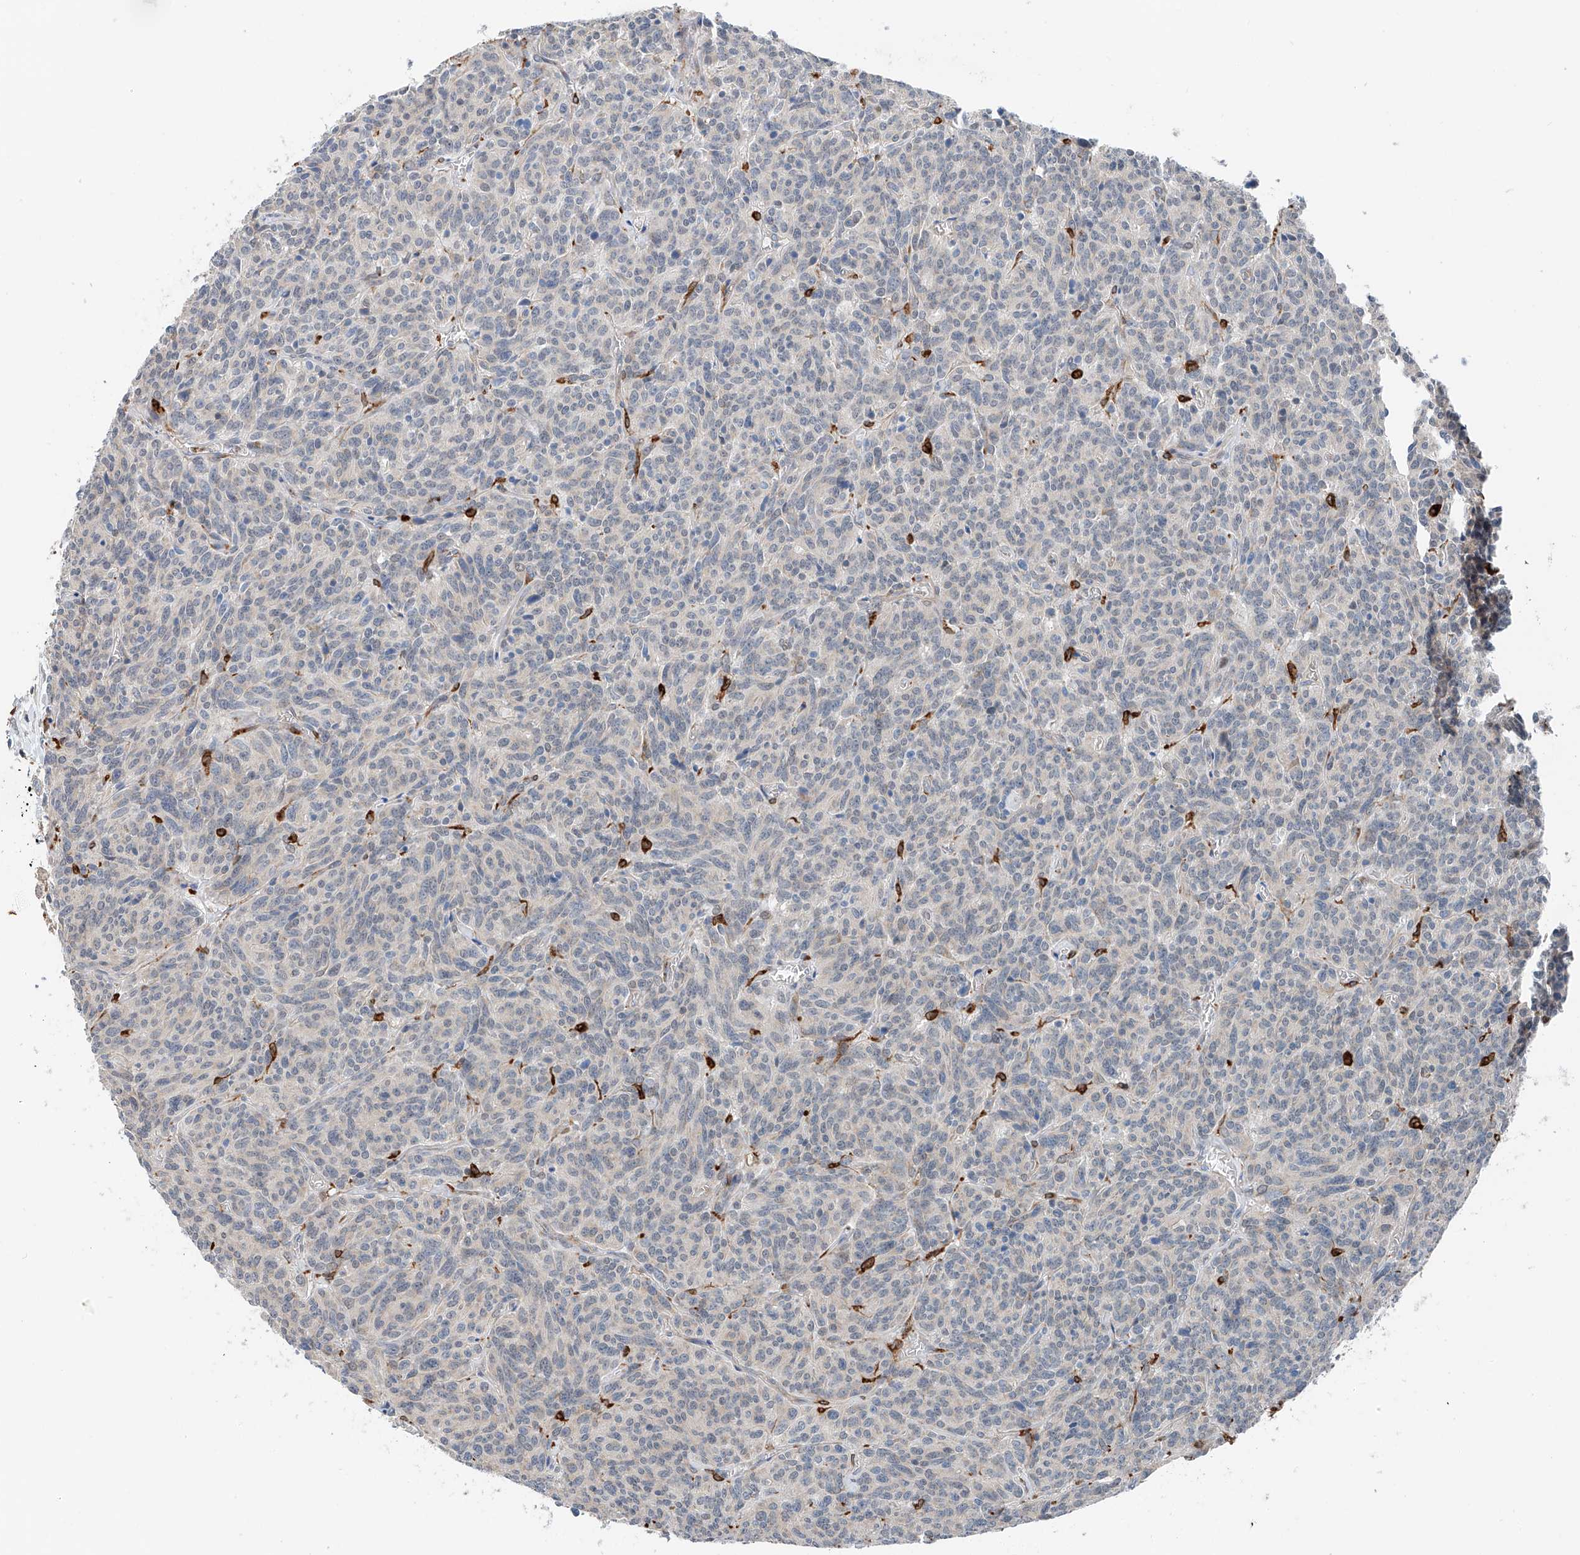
{"staining": {"intensity": "negative", "quantity": "none", "location": "none"}, "tissue": "carcinoid", "cell_type": "Tumor cells", "image_type": "cancer", "snomed": [{"axis": "morphology", "description": "Carcinoid, malignant, NOS"}, {"axis": "topography", "description": "Lung"}], "caption": "Protein analysis of carcinoid (malignant) shows no significant positivity in tumor cells.", "gene": "TBXAS1", "patient": {"sex": "female", "age": 46}}